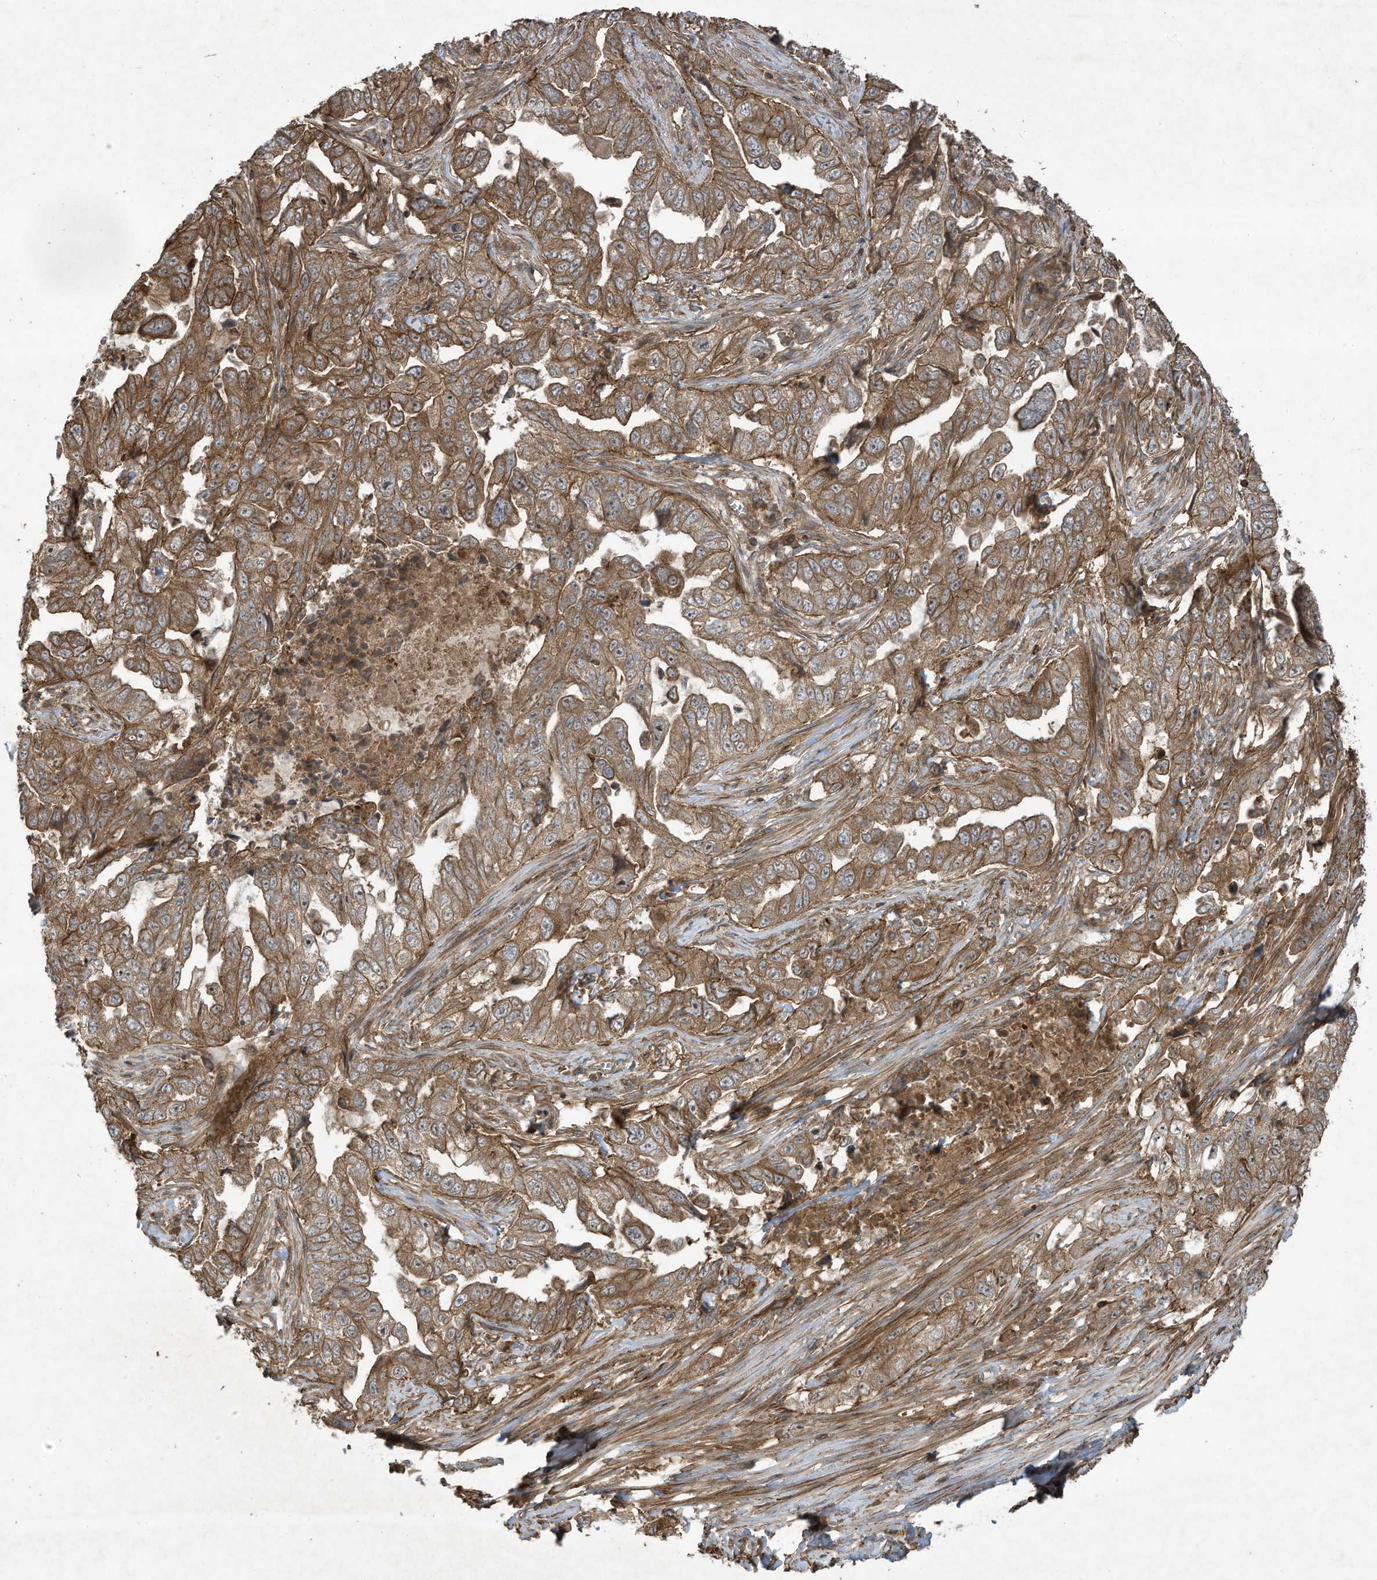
{"staining": {"intensity": "moderate", "quantity": ">75%", "location": "cytoplasmic/membranous"}, "tissue": "lung cancer", "cell_type": "Tumor cells", "image_type": "cancer", "snomed": [{"axis": "morphology", "description": "Adenocarcinoma, NOS"}, {"axis": "topography", "description": "Lung"}], "caption": "The immunohistochemical stain shows moderate cytoplasmic/membranous staining in tumor cells of lung cancer tissue. (Stains: DAB in brown, nuclei in blue, Microscopy: brightfield microscopy at high magnification).", "gene": "DDIT4", "patient": {"sex": "female", "age": 51}}